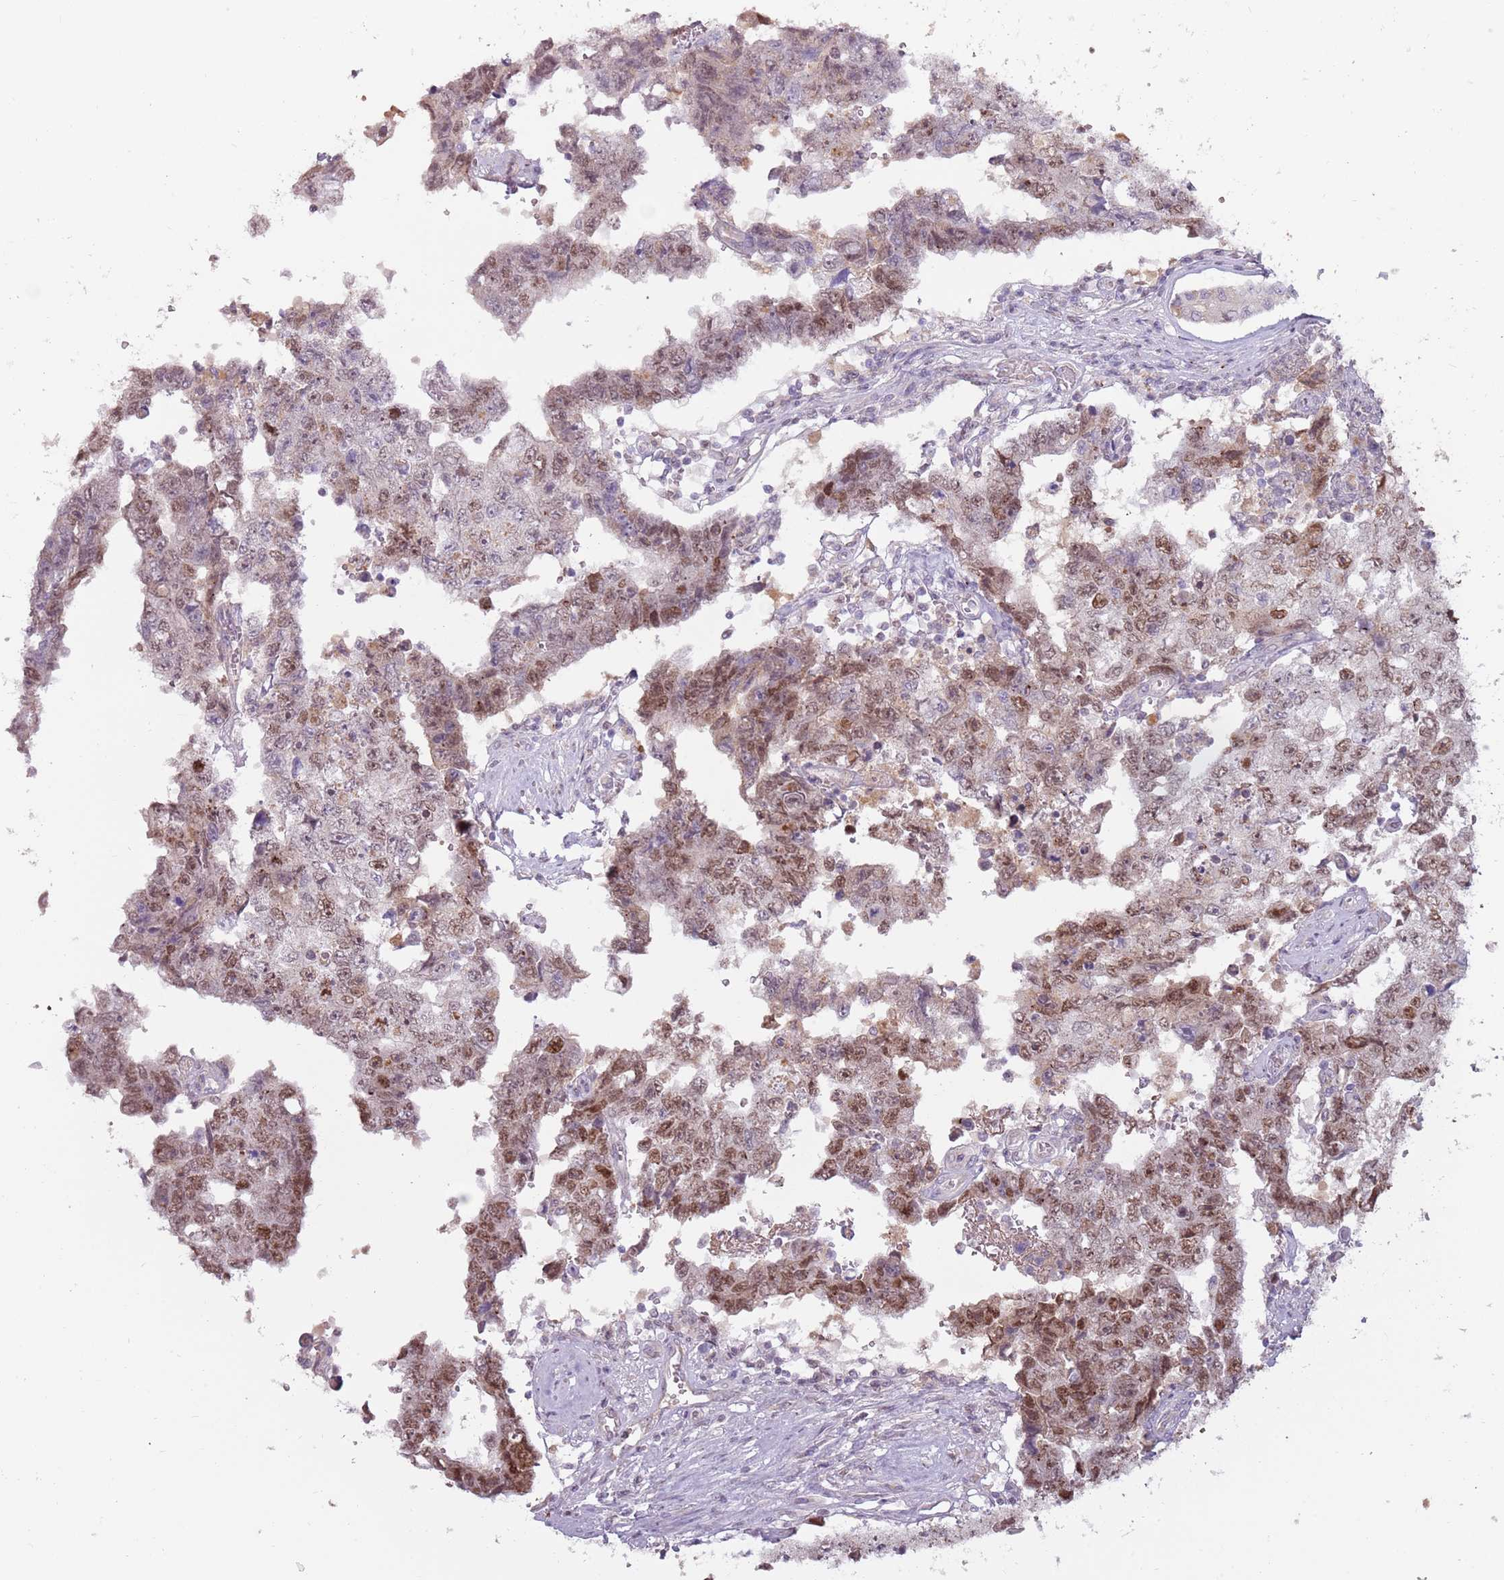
{"staining": {"intensity": "moderate", "quantity": ">75%", "location": "nuclear"}, "tissue": "testis cancer", "cell_type": "Tumor cells", "image_type": "cancer", "snomed": [{"axis": "morphology", "description": "Normal tissue, NOS"}, {"axis": "morphology", "description": "Carcinoma, Embryonal, NOS"}, {"axis": "topography", "description": "Testis"}, {"axis": "topography", "description": "Epididymis"}], "caption": "Immunohistochemical staining of testis embryonal carcinoma demonstrates moderate nuclear protein positivity in about >75% of tumor cells.", "gene": "SYS1", "patient": {"sex": "male", "age": 25}}